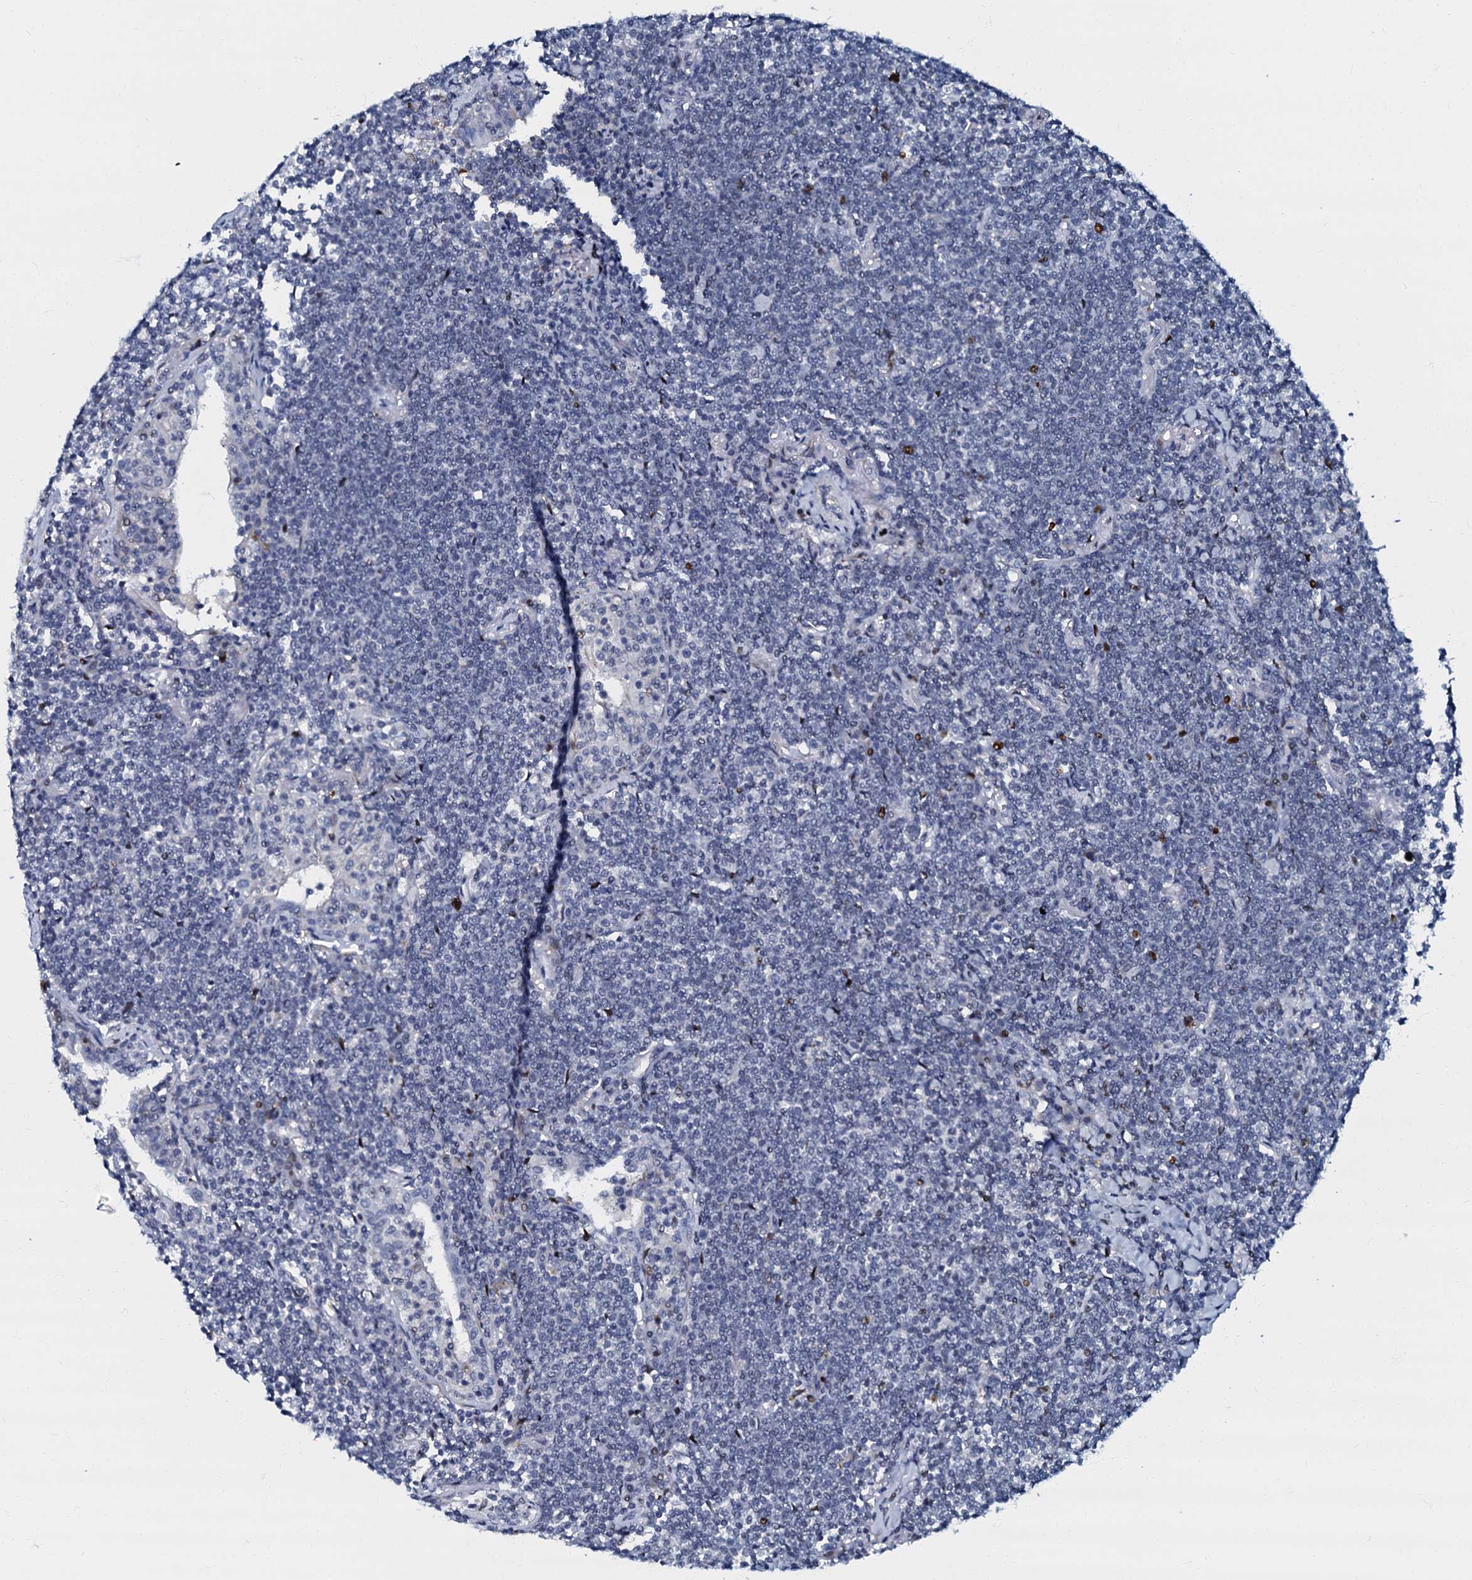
{"staining": {"intensity": "negative", "quantity": "none", "location": "none"}, "tissue": "lymphoma", "cell_type": "Tumor cells", "image_type": "cancer", "snomed": [{"axis": "morphology", "description": "Malignant lymphoma, non-Hodgkin's type, Low grade"}, {"axis": "topography", "description": "Lung"}], "caption": "Immunohistochemistry of human lymphoma displays no positivity in tumor cells. Brightfield microscopy of immunohistochemistry stained with DAB (brown) and hematoxylin (blue), captured at high magnification.", "gene": "MFSD5", "patient": {"sex": "female", "age": 71}}